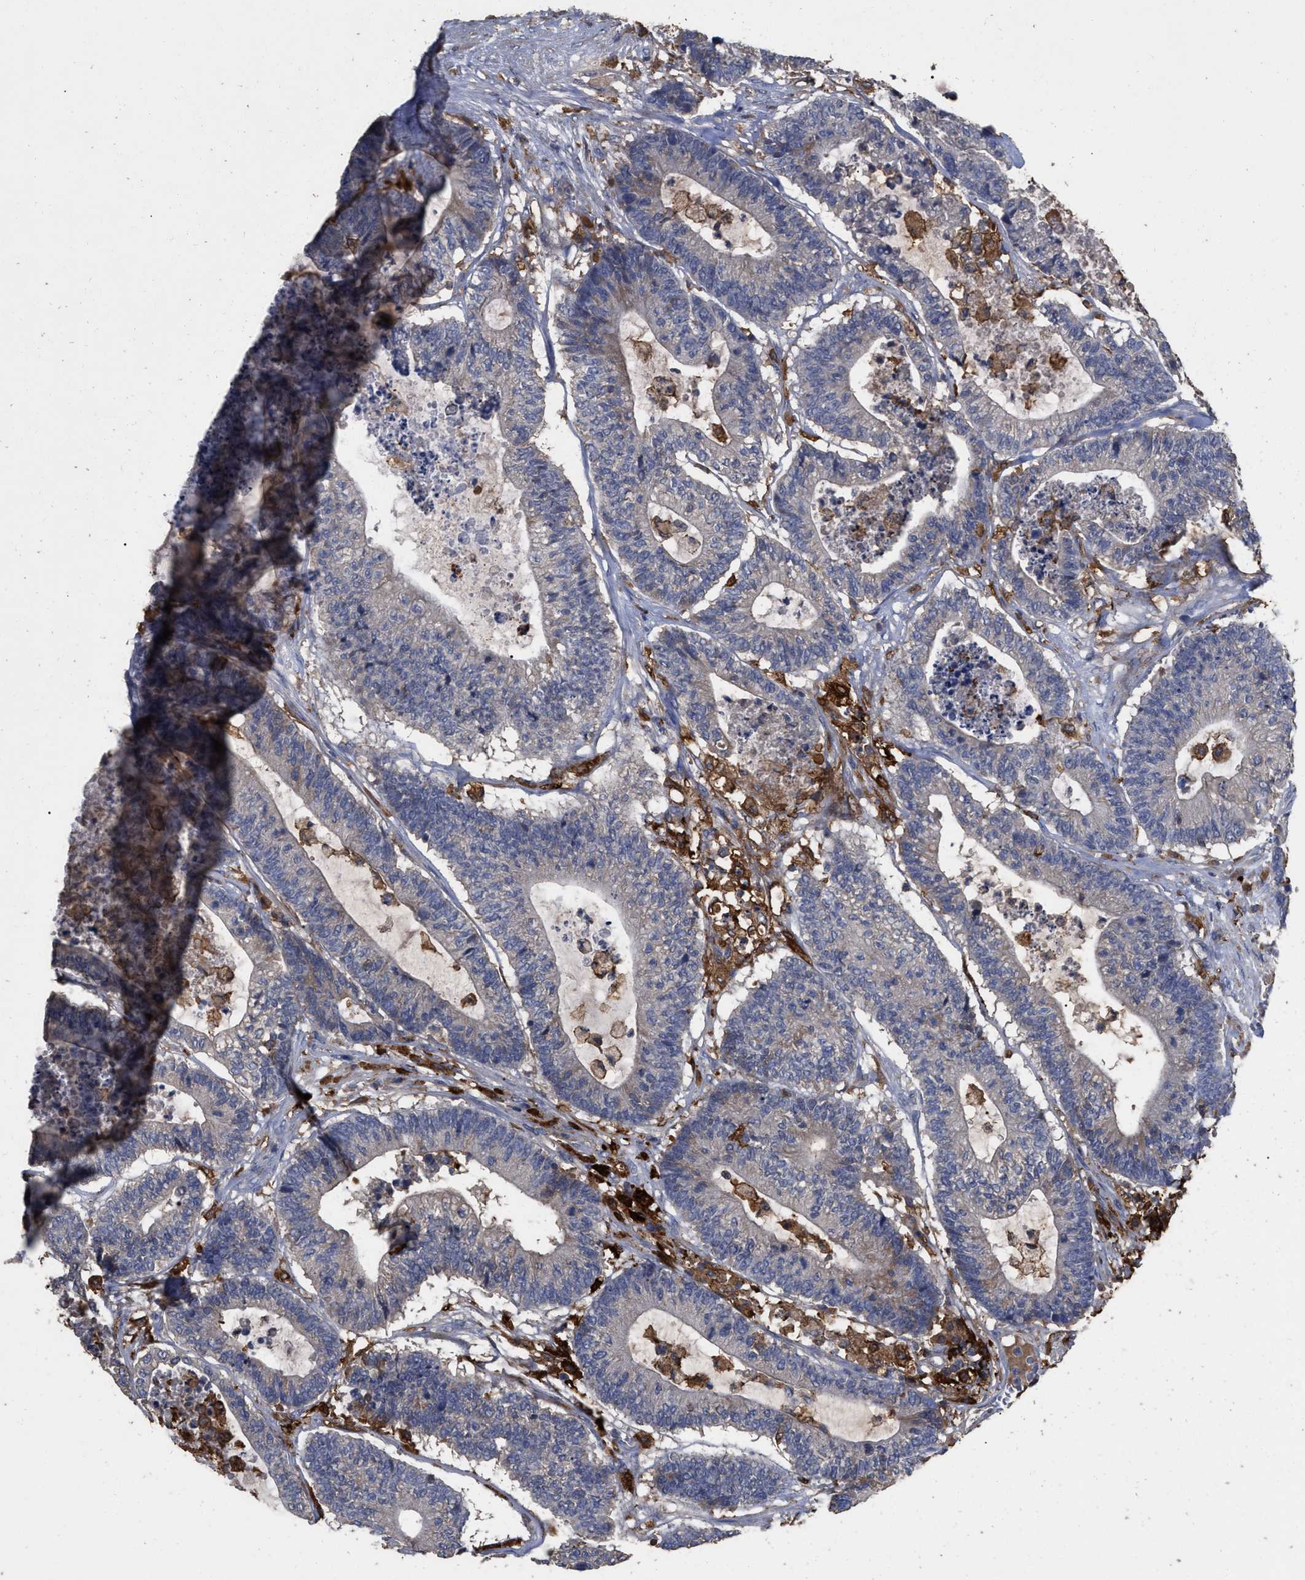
{"staining": {"intensity": "negative", "quantity": "none", "location": "none"}, "tissue": "colorectal cancer", "cell_type": "Tumor cells", "image_type": "cancer", "snomed": [{"axis": "morphology", "description": "Adenocarcinoma, NOS"}, {"axis": "topography", "description": "Colon"}], "caption": "Immunohistochemistry micrograph of adenocarcinoma (colorectal) stained for a protein (brown), which shows no expression in tumor cells. (Stains: DAB immunohistochemistry with hematoxylin counter stain, Microscopy: brightfield microscopy at high magnification).", "gene": "GPR179", "patient": {"sex": "female", "age": 84}}